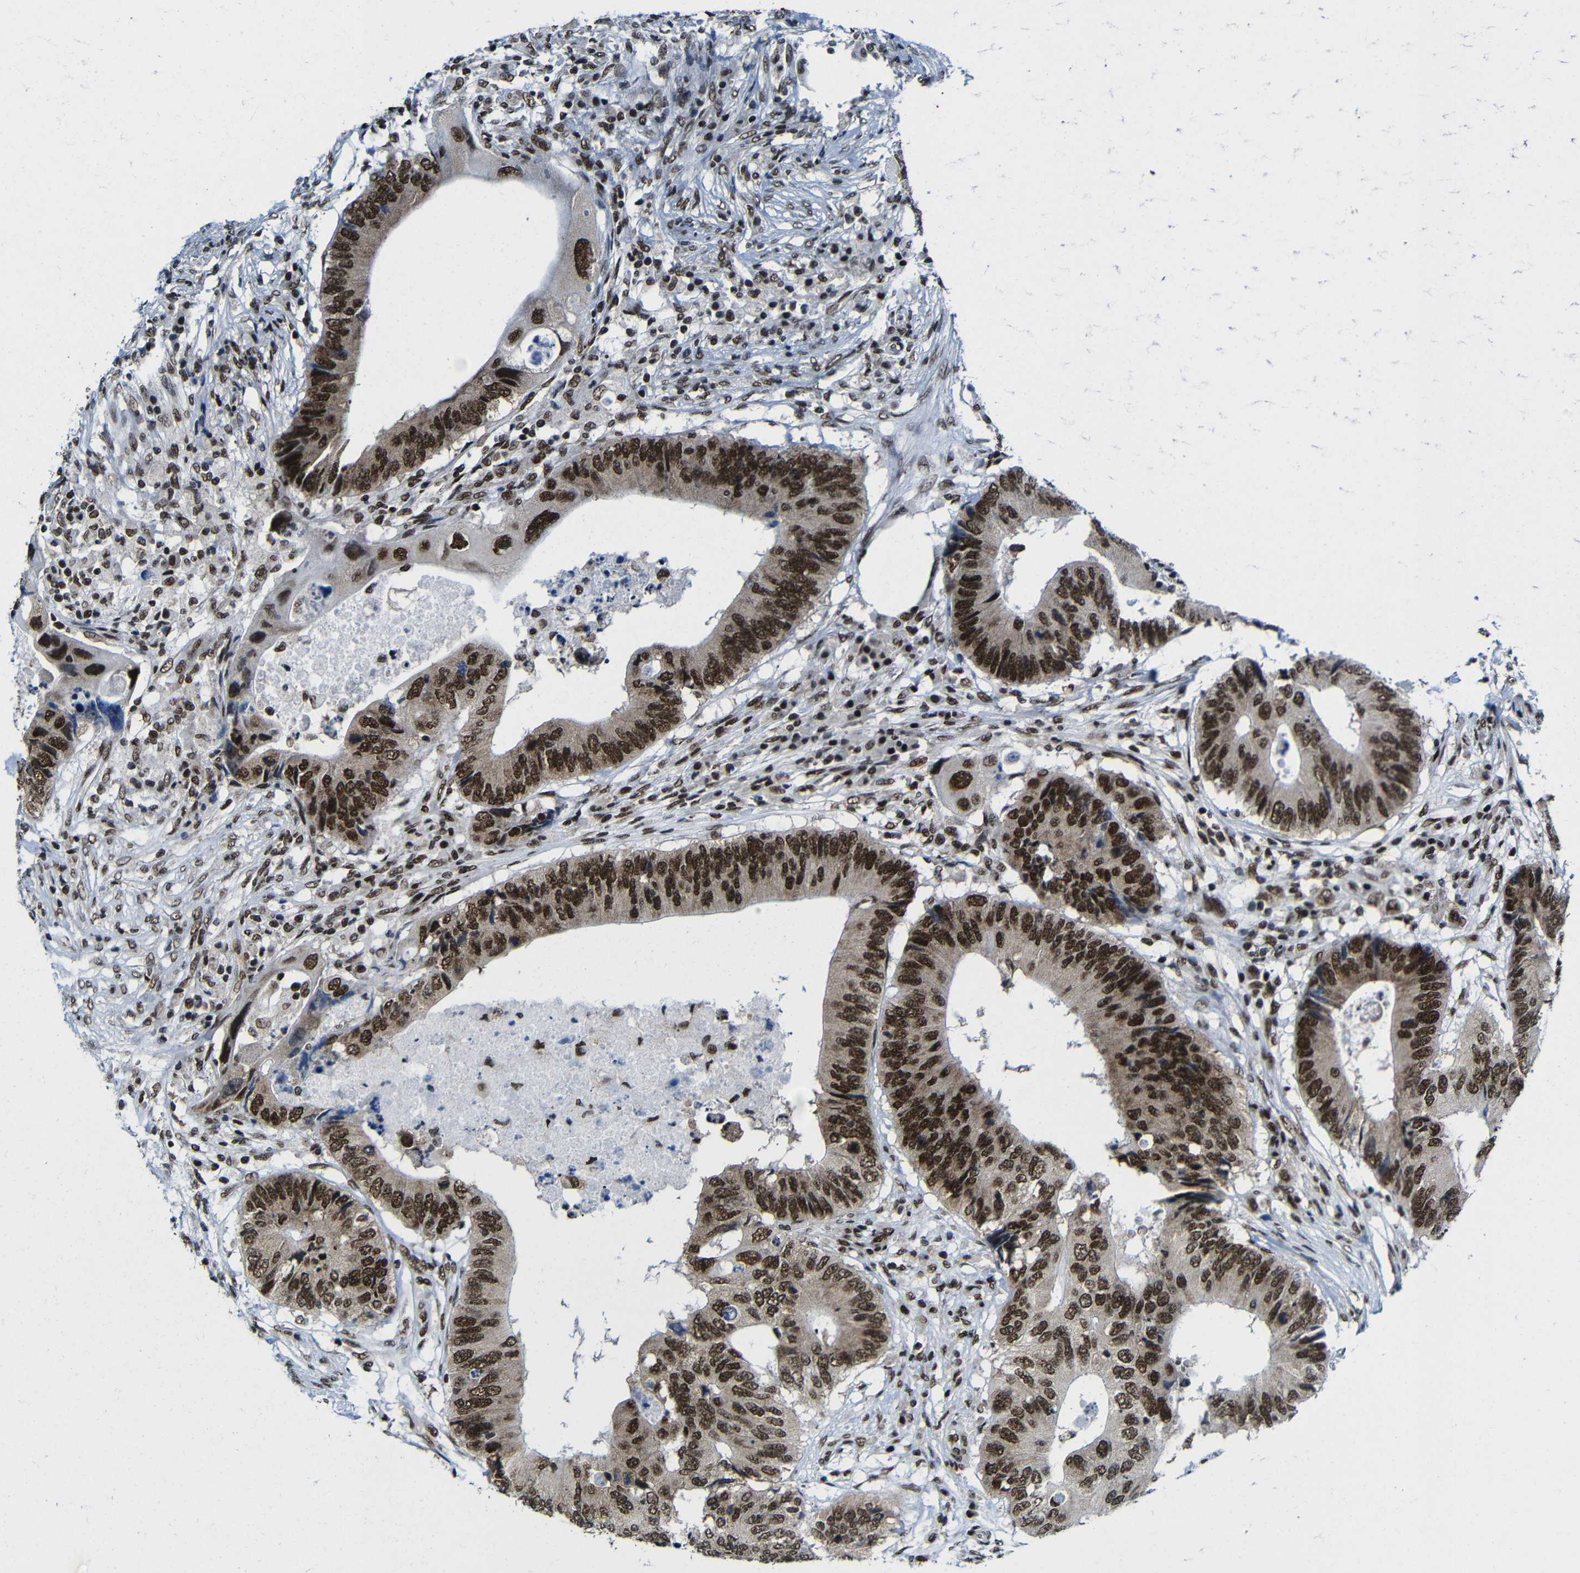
{"staining": {"intensity": "moderate", "quantity": ">75%", "location": "nuclear"}, "tissue": "colorectal cancer", "cell_type": "Tumor cells", "image_type": "cancer", "snomed": [{"axis": "morphology", "description": "Adenocarcinoma, NOS"}, {"axis": "topography", "description": "Colon"}], "caption": "Human colorectal cancer stained with a brown dye demonstrates moderate nuclear positive expression in about >75% of tumor cells.", "gene": "PTBP1", "patient": {"sex": "male", "age": 71}}